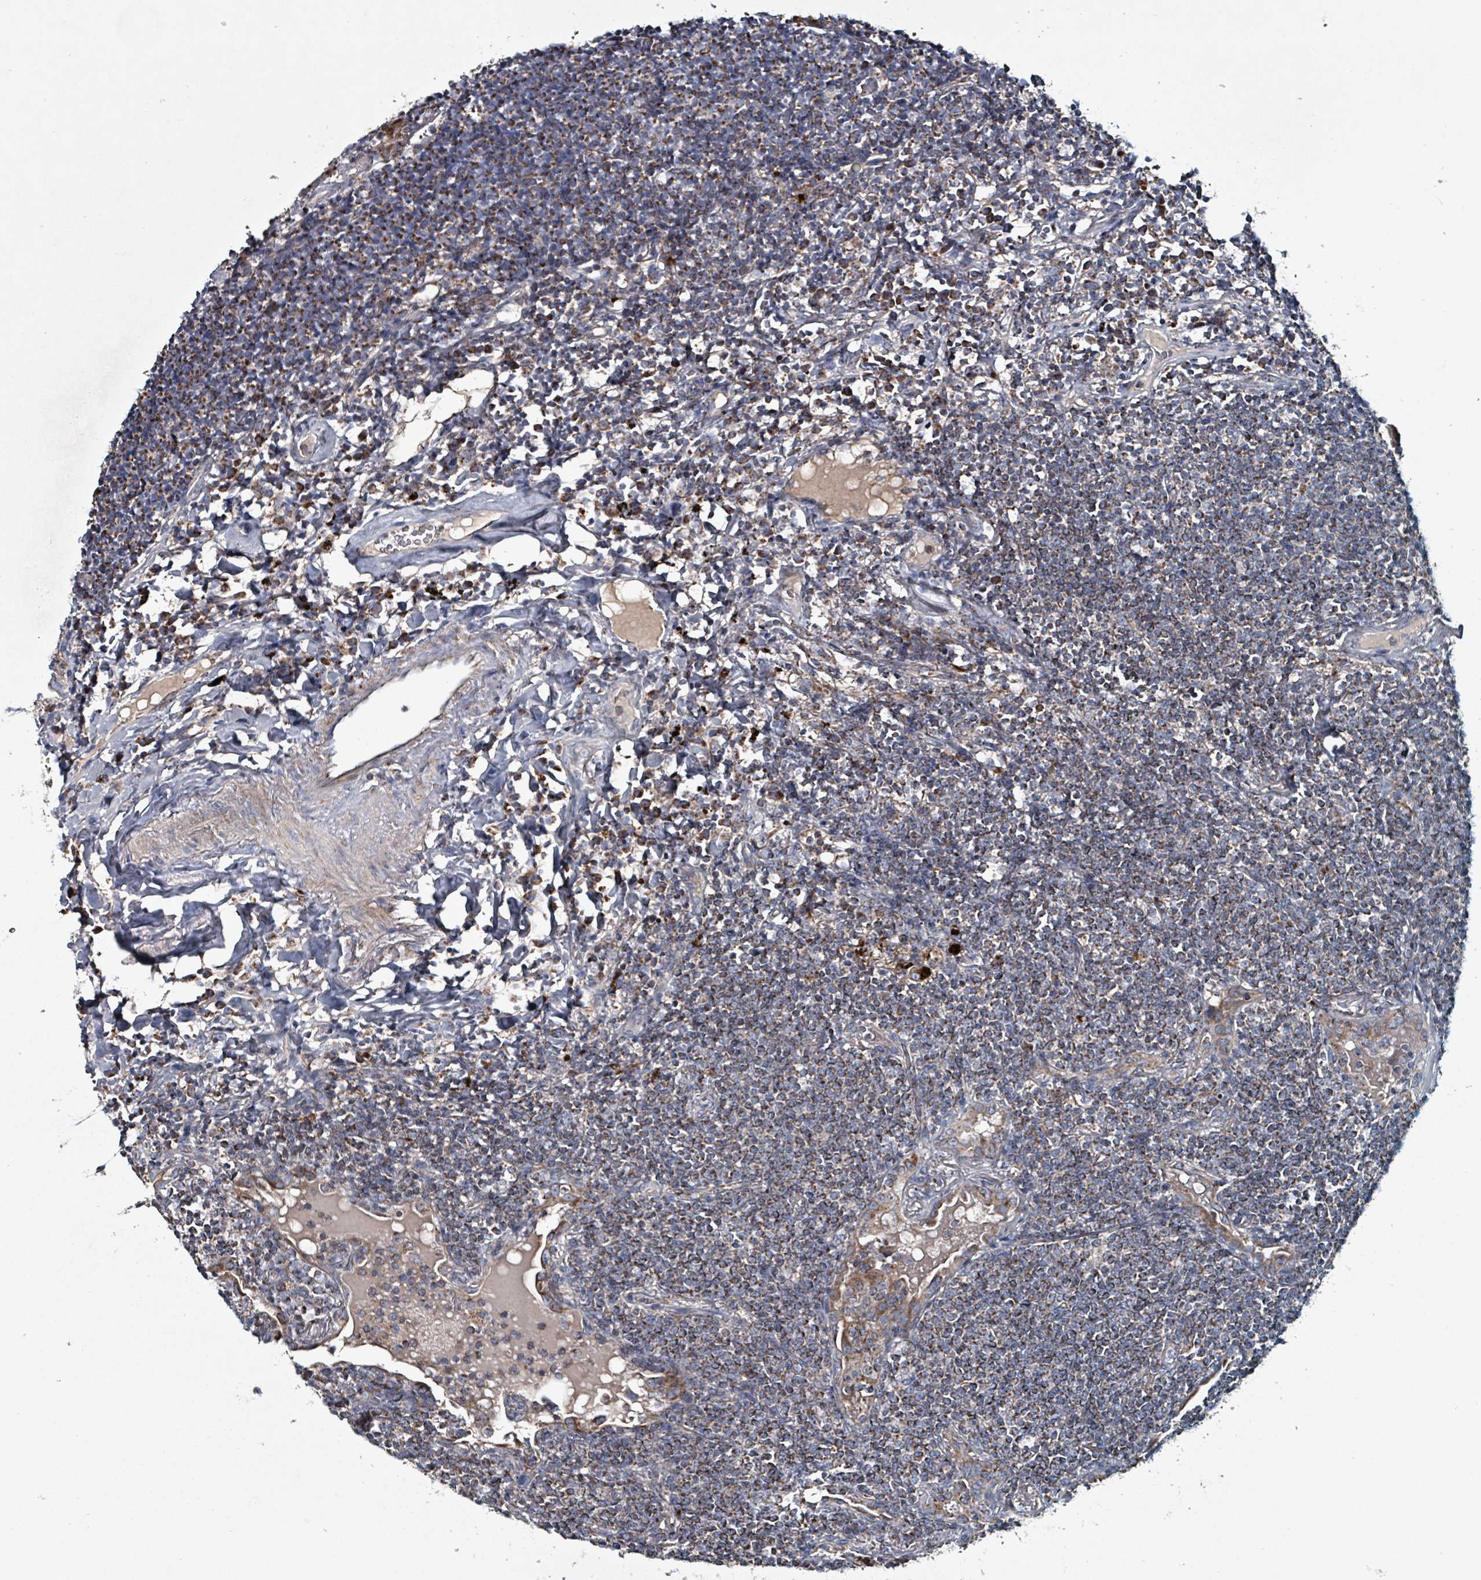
{"staining": {"intensity": "moderate", "quantity": ">75%", "location": "cytoplasmic/membranous"}, "tissue": "lymphoma", "cell_type": "Tumor cells", "image_type": "cancer", "snomed": [{"axis": "morphology", "description": "Malignant lymphoma, non-Hodgkin's type, Low grade"}, {"axis": "topography", "description": "Lung"}], "caption": "DAB immunohistochemical staining of low-grade malignant lymphoma, non-Hodgkin's type shows moderate cytoplasmic/membranous protein positivity in about >75% of tumor cells.", "gene": "ABHD18", "patient": {"sex": "female", "age": 71}}